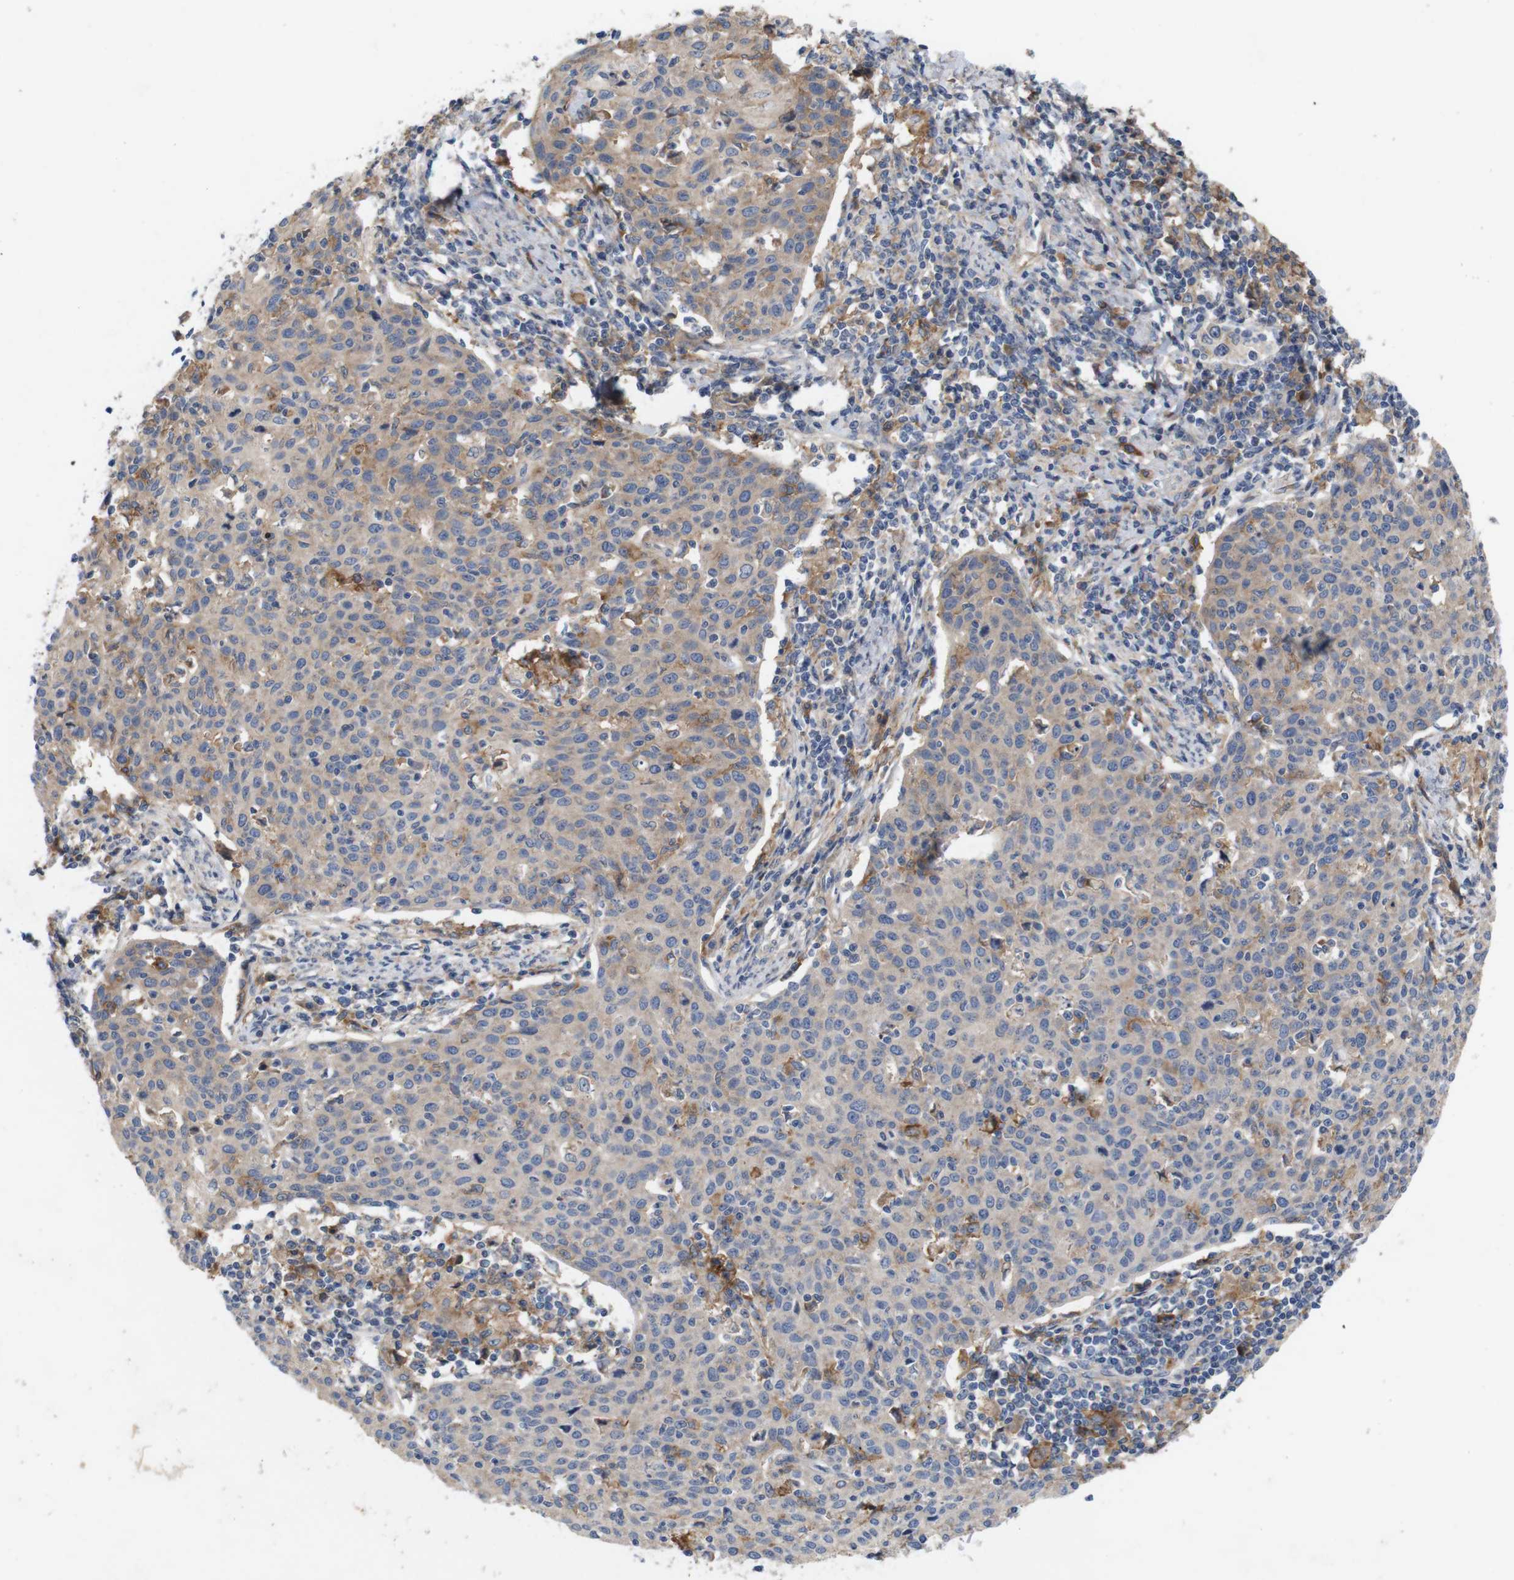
{"staining": {"intensity": "weak", "quantity": ">75%", "location": "cytoplasmic/membranous"}, "tissue": "cervical cancer", "cell_type": "Tumor cells", "image_type": "cancer", "snomed": [{"axis": "morphology", "description": "Squamous cell carcinoma, NOS"}, {"axis": "topography", "description": "Cervix"}], "caption": "Brown immunohistochemical staining in cervical squamous cell carcinoma shows weak cytoplasmic/membranous staining in about >75% of tumor cells. Using DAB (3,3'-diaminobenzidine) (brown) and hematoxylin (blue) stains, captured at high magnification using brightfield microscopy.", "gene": "SIGLEC8", "patient": {"sex": "female", "age": 38}}